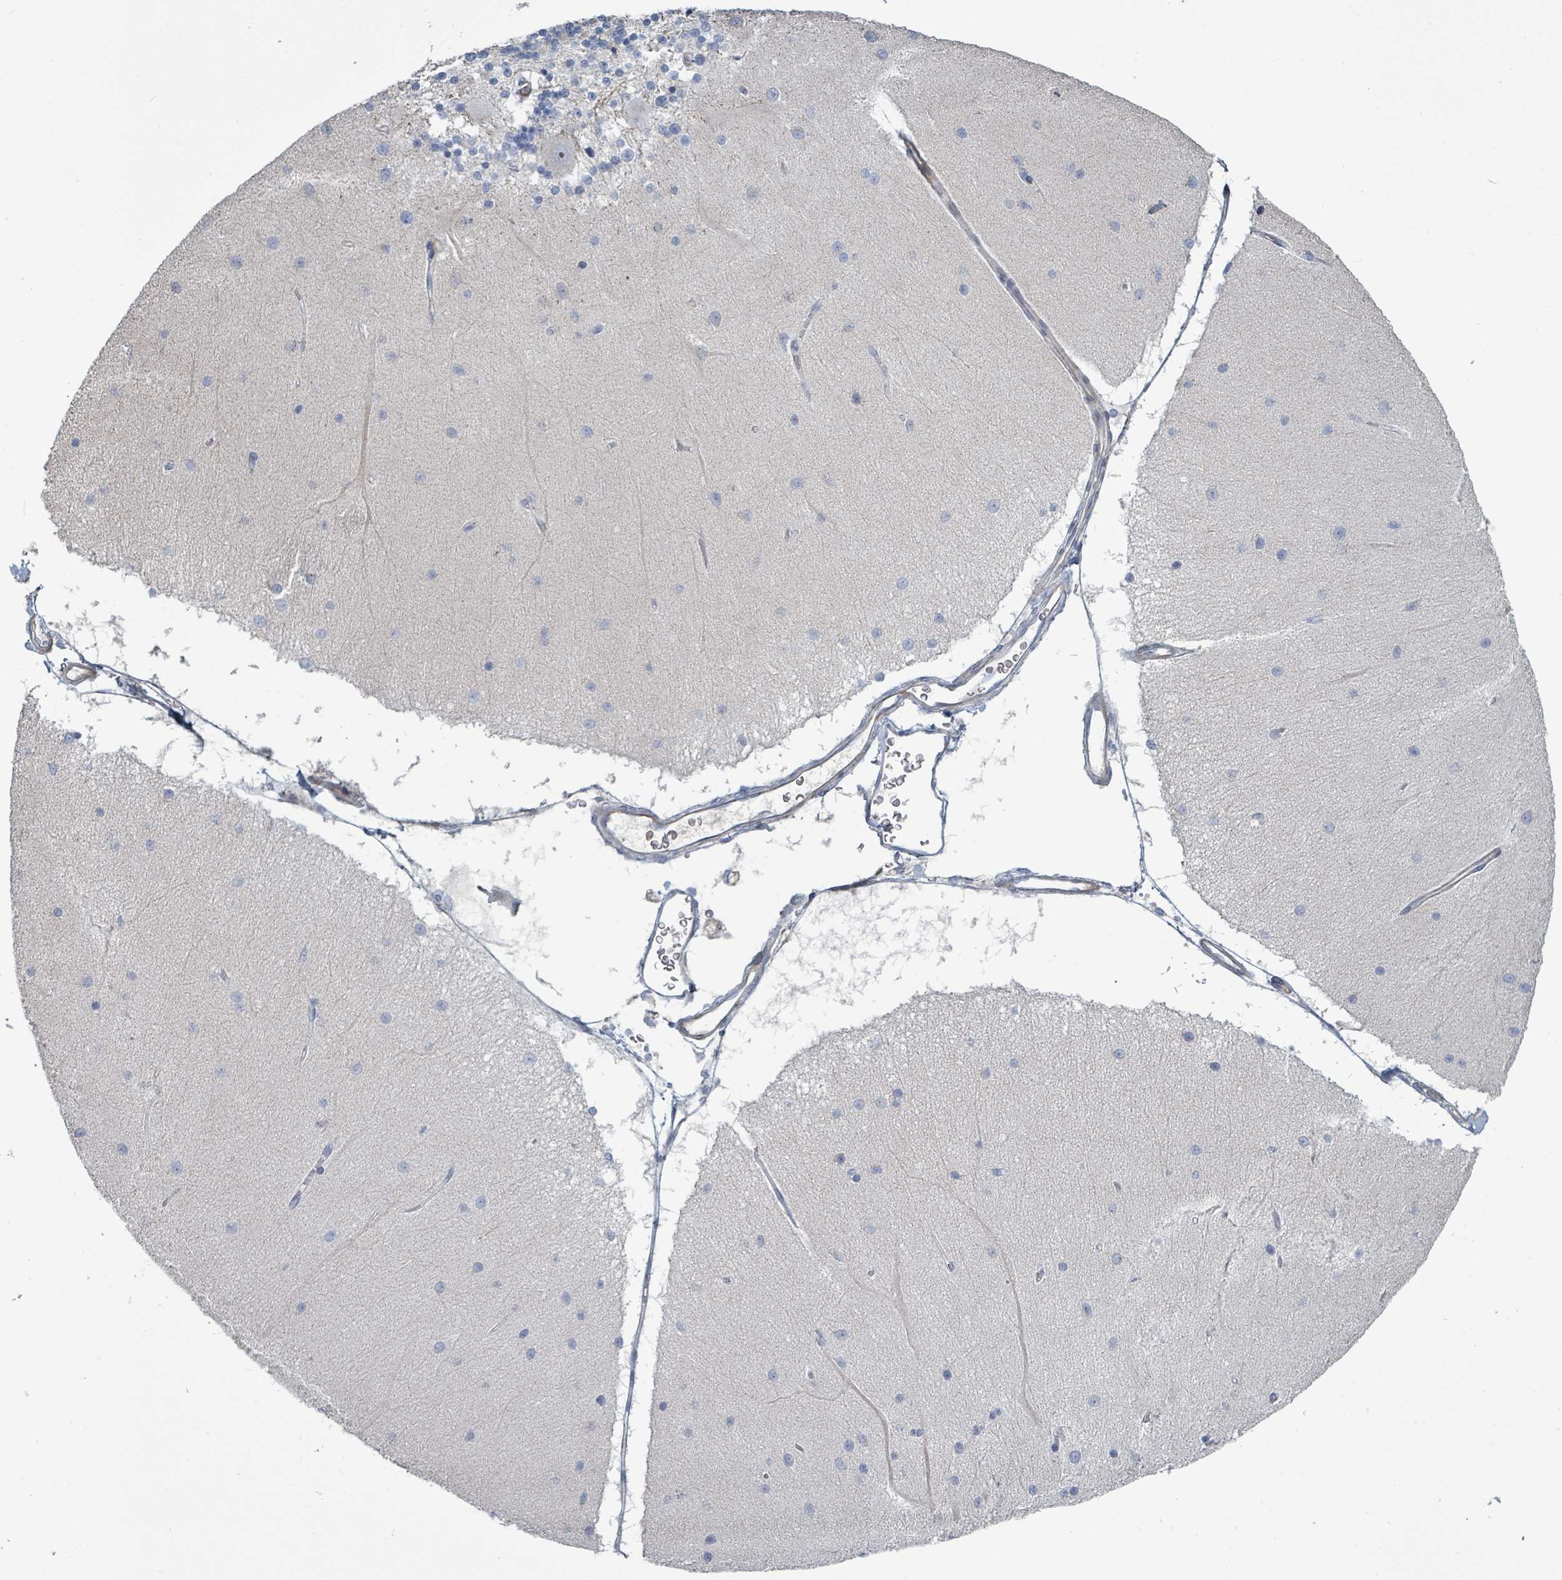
{"staining": {"intensity": "negative", "quantity": "none", "location": "none"}, "tissue": "cerebellum", "cell_type": "Cells in granular layer", "image_type": "normal", "snomed": [{"axis": "morphology", "description": "Normal tissue, NOS"}, {"axis": "topography", "description": "Cerebellum"}], "caption": "Immunohistochemistry (IHC) of benign cerebellum exhibits no expression in cells in granular layer.", "gene": "RAB33B", "patient": {"sex": "female", "age": 54}}